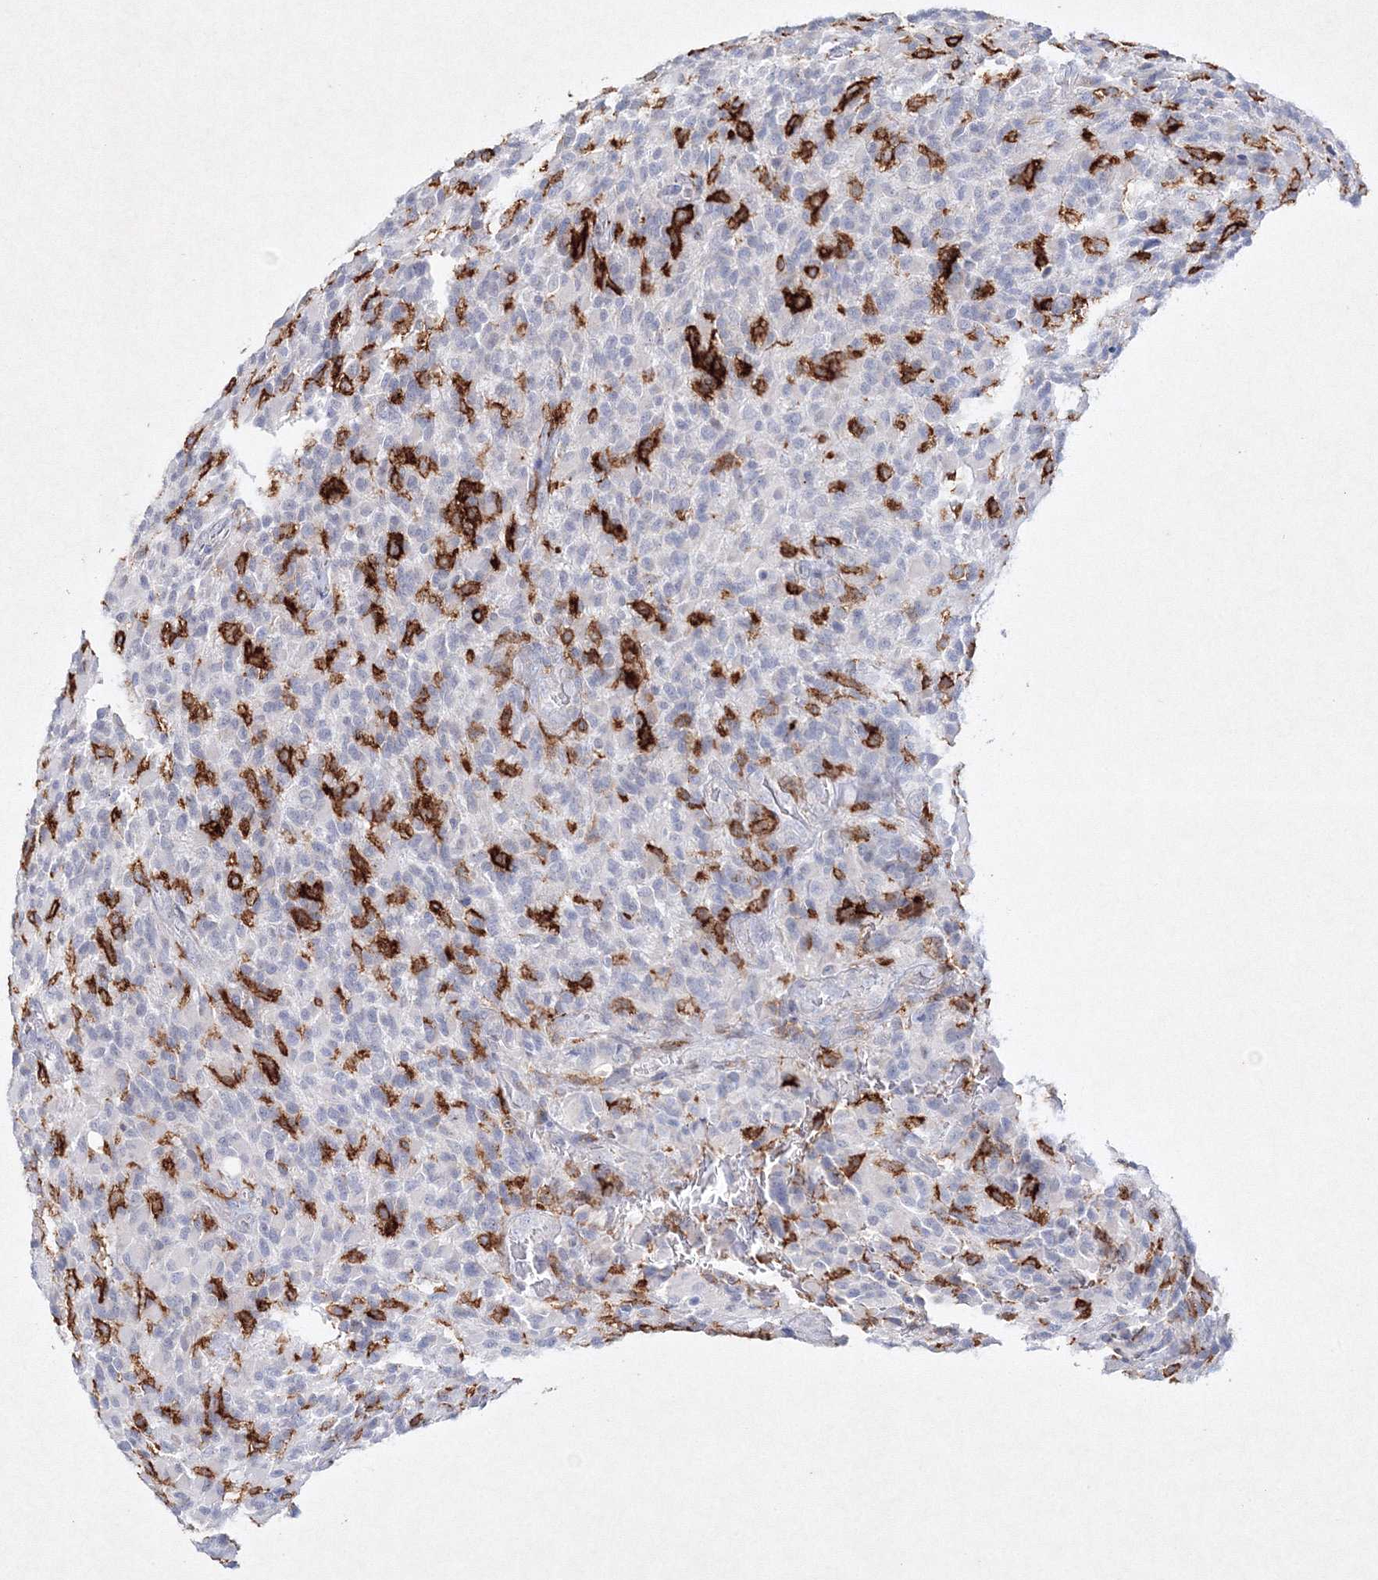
{"staining": {"intensity": "negative", "quantity": "none", "location": "none"}, "tissue": "glioma", "cell_type": "Tumor cells", "image_type": "cancer", "snomed": [{"axis": "morphology", "description": "Glioma, malignant, High grade"}, {"axis": "topography", "description": "Brain"}], "caption": "Tumor cells show no significant expression in glioma. (Brightfield microscopy of DAB (3,3'-diaminobenzidine) immunohistochemistry at high magnification).", "gene": "HCST", "patient": {"sex": "male", "age": 71}}